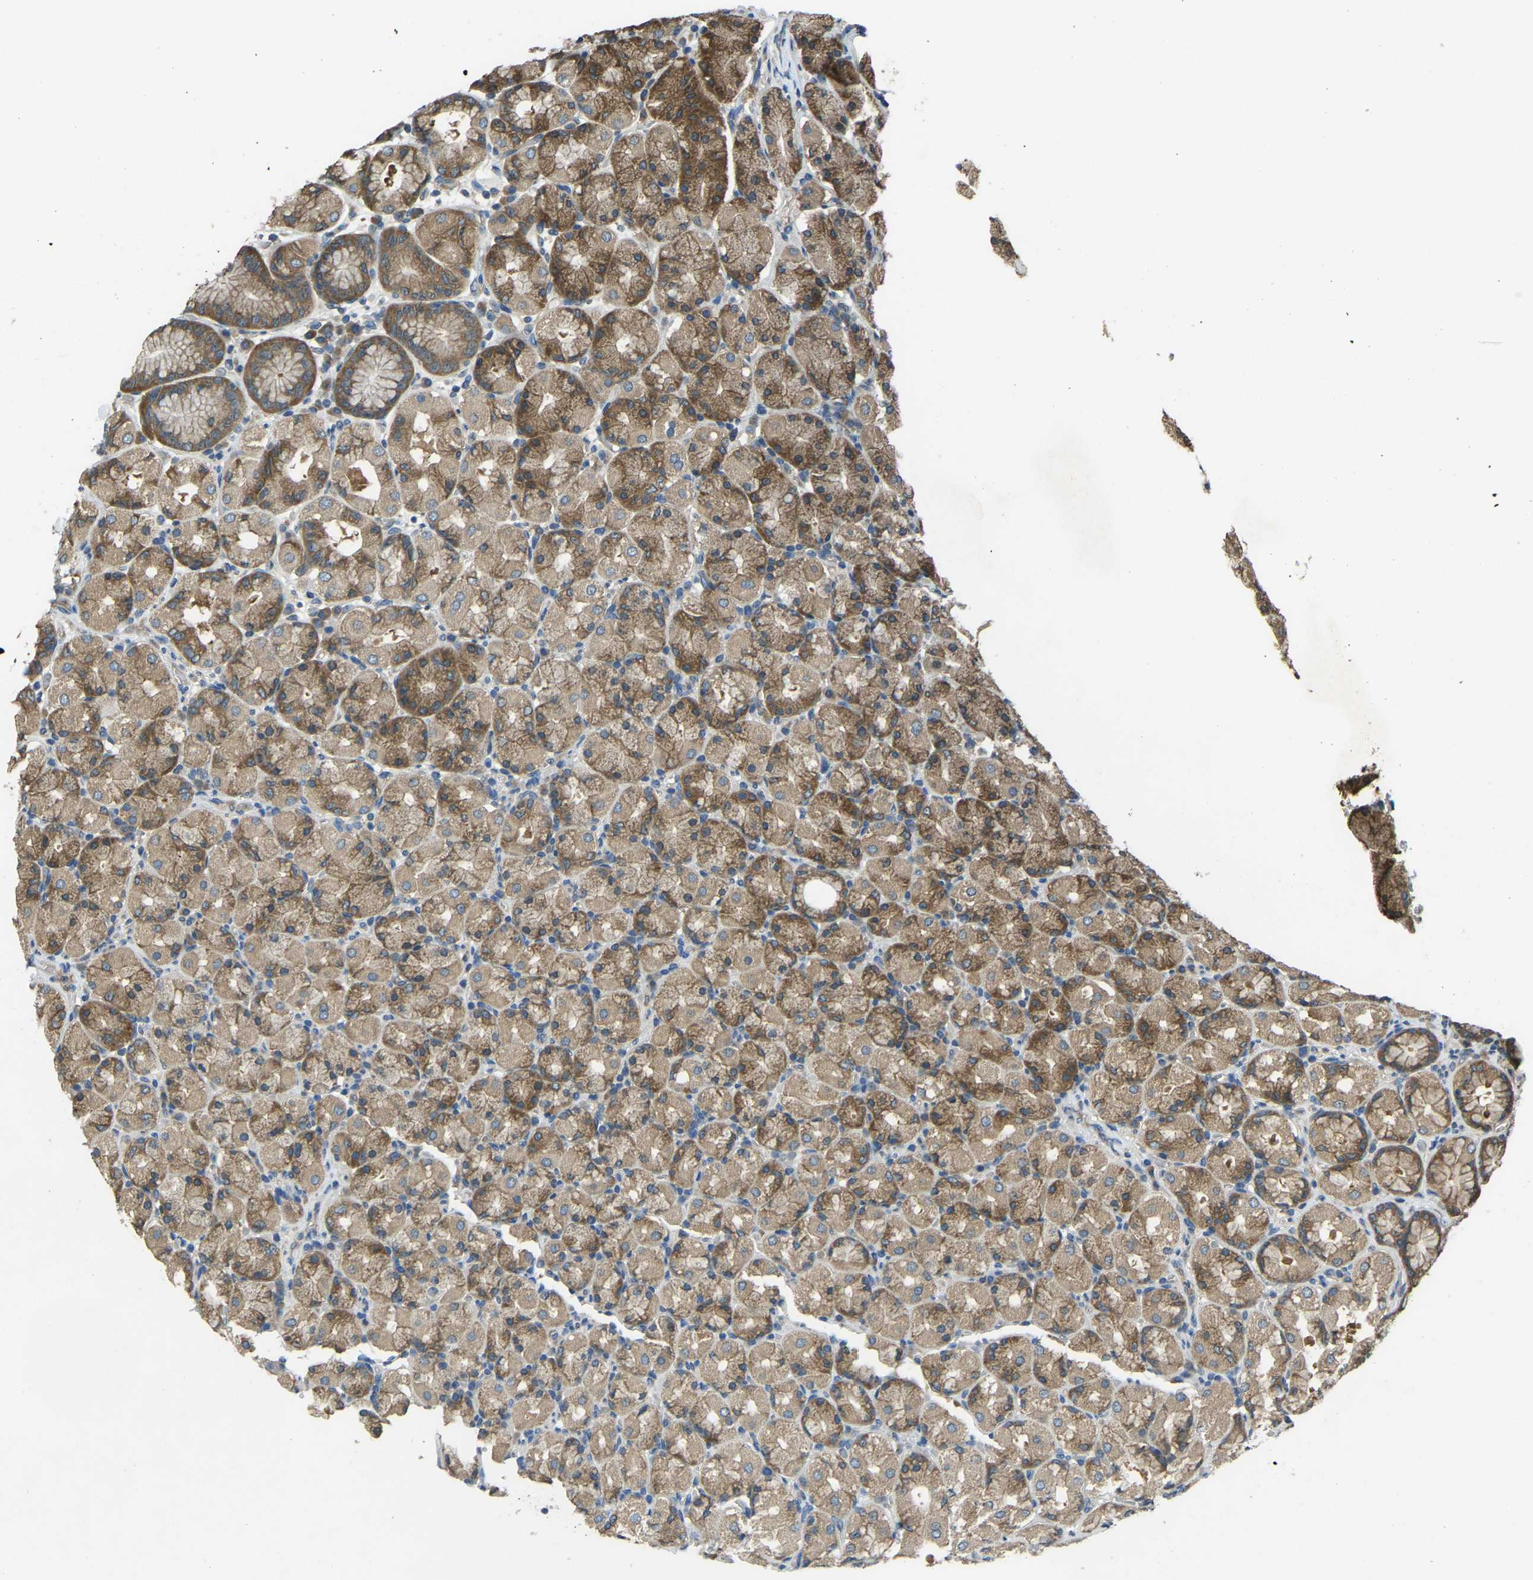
{"staining": {"intensity": "moderate", "quantity": ">75%", "location": "cytoplasmic/membranous"}, "tissue": "stomach", "cell_type": "Glandular cells", "image_type": "normal", "snomed": [{"axis": "morphology", "description": "Normal tissue, NOS"}, {"axis": "topography", "description": "Stomach, upper"}], "caption": "This histopathology image displays immunohistochemistry staining of benign human stomach, with medium moderate cytoplasmic/membranous staining in approximately >75% of glandular cells.", "gene": "AIMP1", "patient": {"sex": "male", "age": 68}}